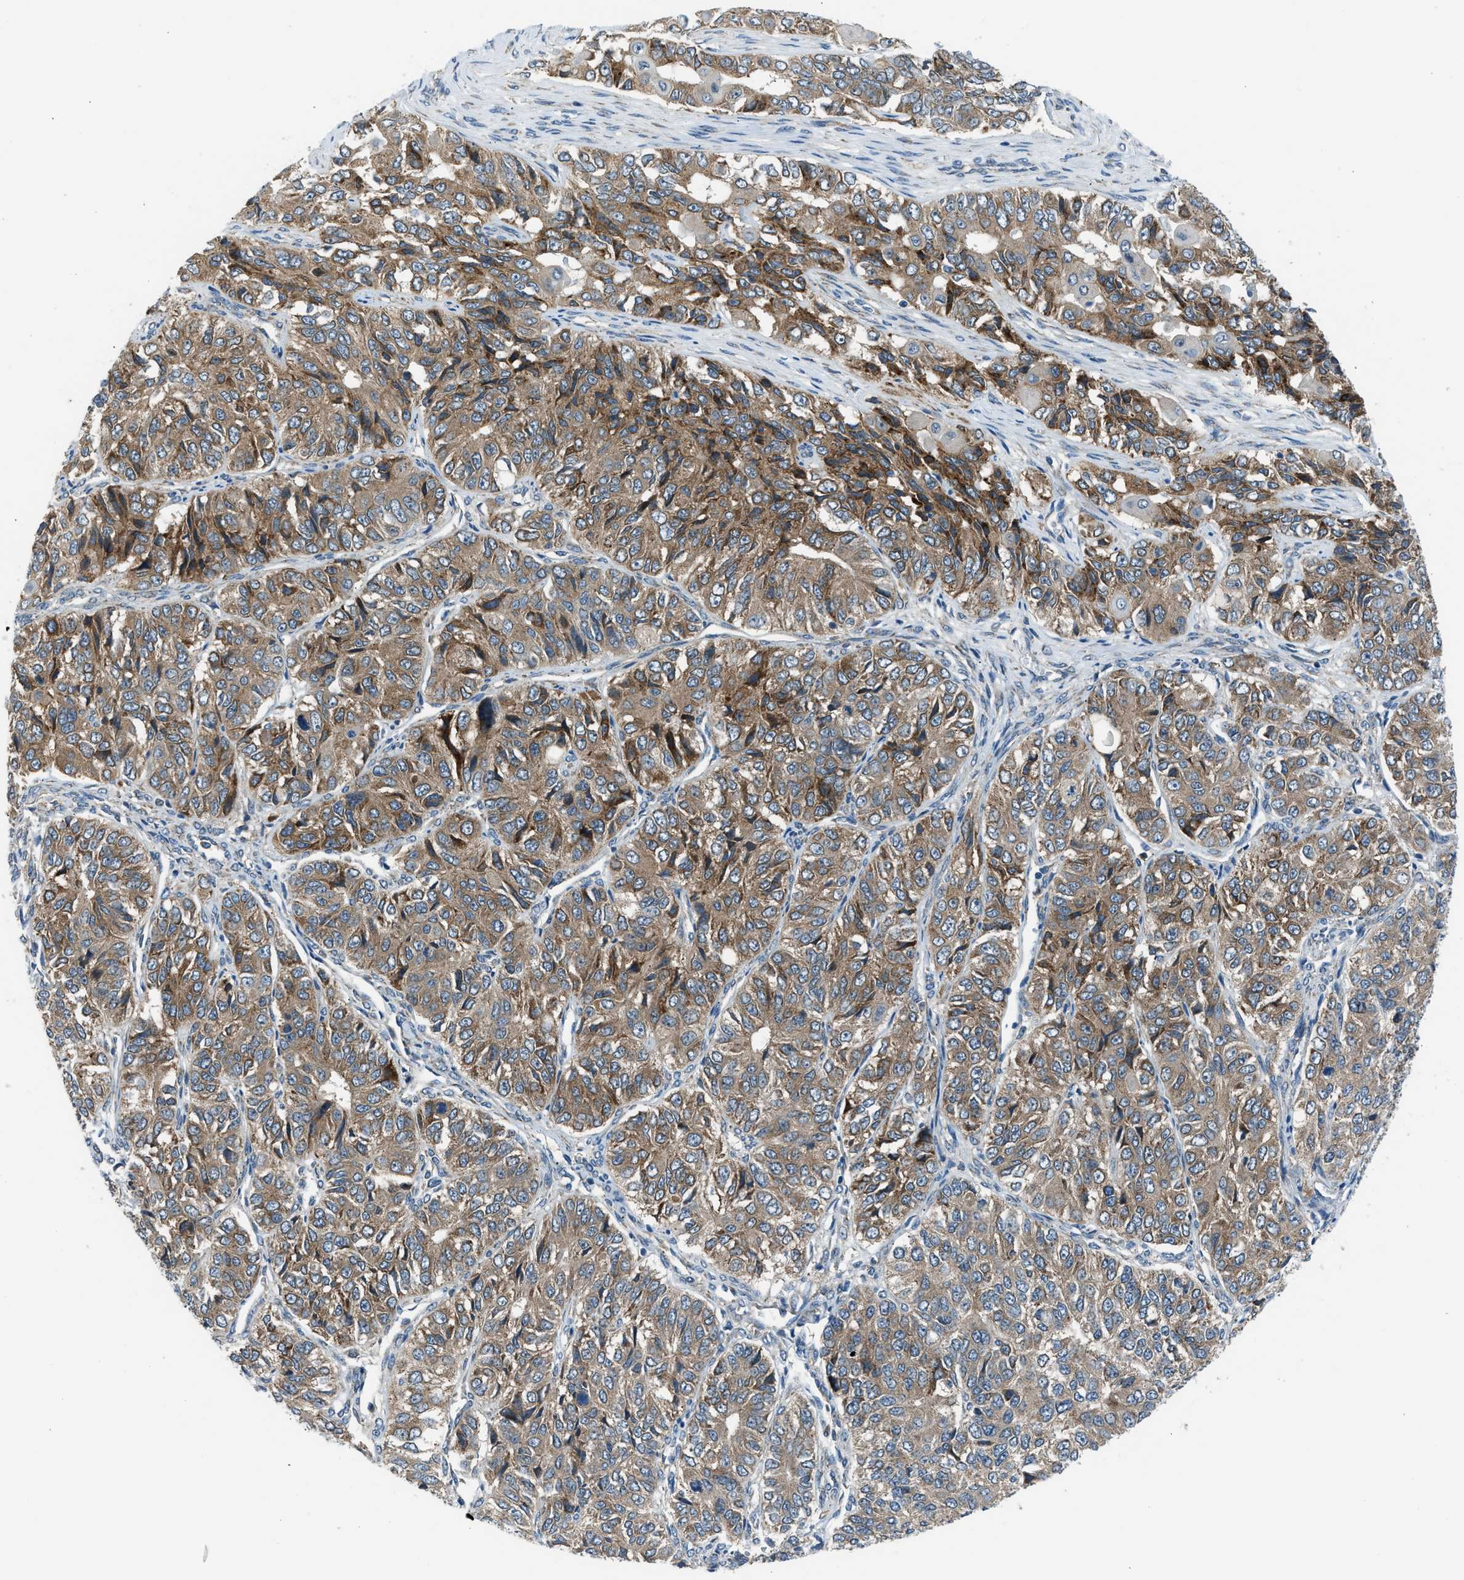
{"staining": {"intensity": "moderate", "quantity": ">75%", "location": "cytoplasmic/membranous"}, "tissue": "ovarian cancer", "cell_type": "Tumor cells", "image_type": "cancer", "snomed": [{"axis": "morphology", "description": "Carcinoma, endometroid"}, {"axis": "topography", "description": "Ovary"}], "caption": "A photomicrograph showing moderate cytoplasmic/membranous staining in about >75% of tumor cells in ovarian endometroid carcinoma, as visualized by brown immunohistochemical staining.", "gene": "EDARADD", "patient": {"sex": "female", "age": 51}}